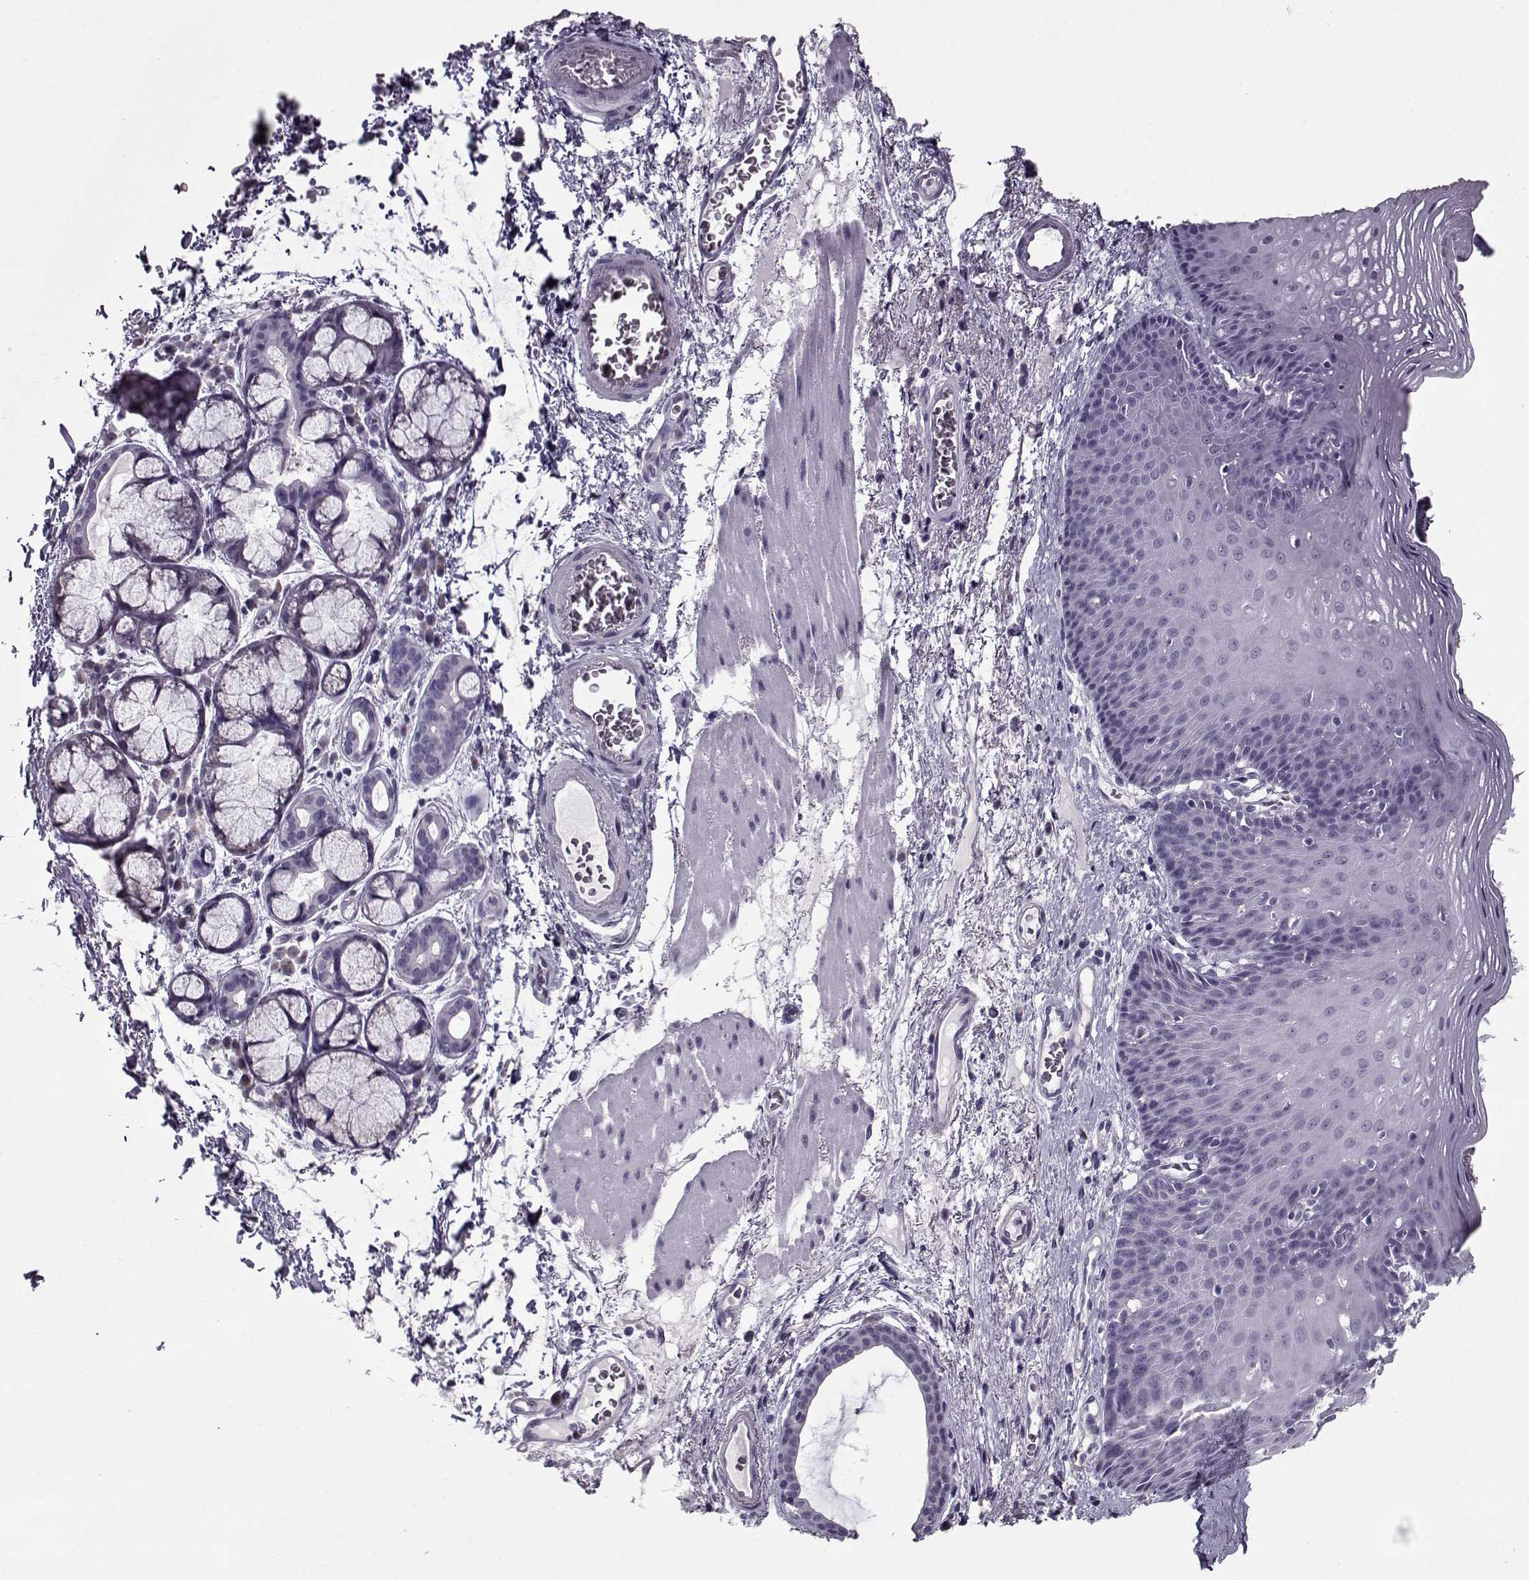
{"staining": {"intensity": "negative", "quantity": "none", "location": "none"}, "tissue": "esophagus", "cell_type": "Squamous epithelial cells", "image_type": "normal", "snomed": [{"axis": "morphology", "description": "Normal tissue, NOS"}, {"axis": "topography", "description": "Esophagus"}], "caption": "The photomicrograph demonstrates no staining of squamous epithelial cells in unremarkable esophagus. The staining is performed using DAB (3,3'-diaminobenzidine) brown chromogen with nuclei counter-stained in using hematoxylin.", "gene": "SEC16B", "patient": {"sex": "male", "age": 76}}